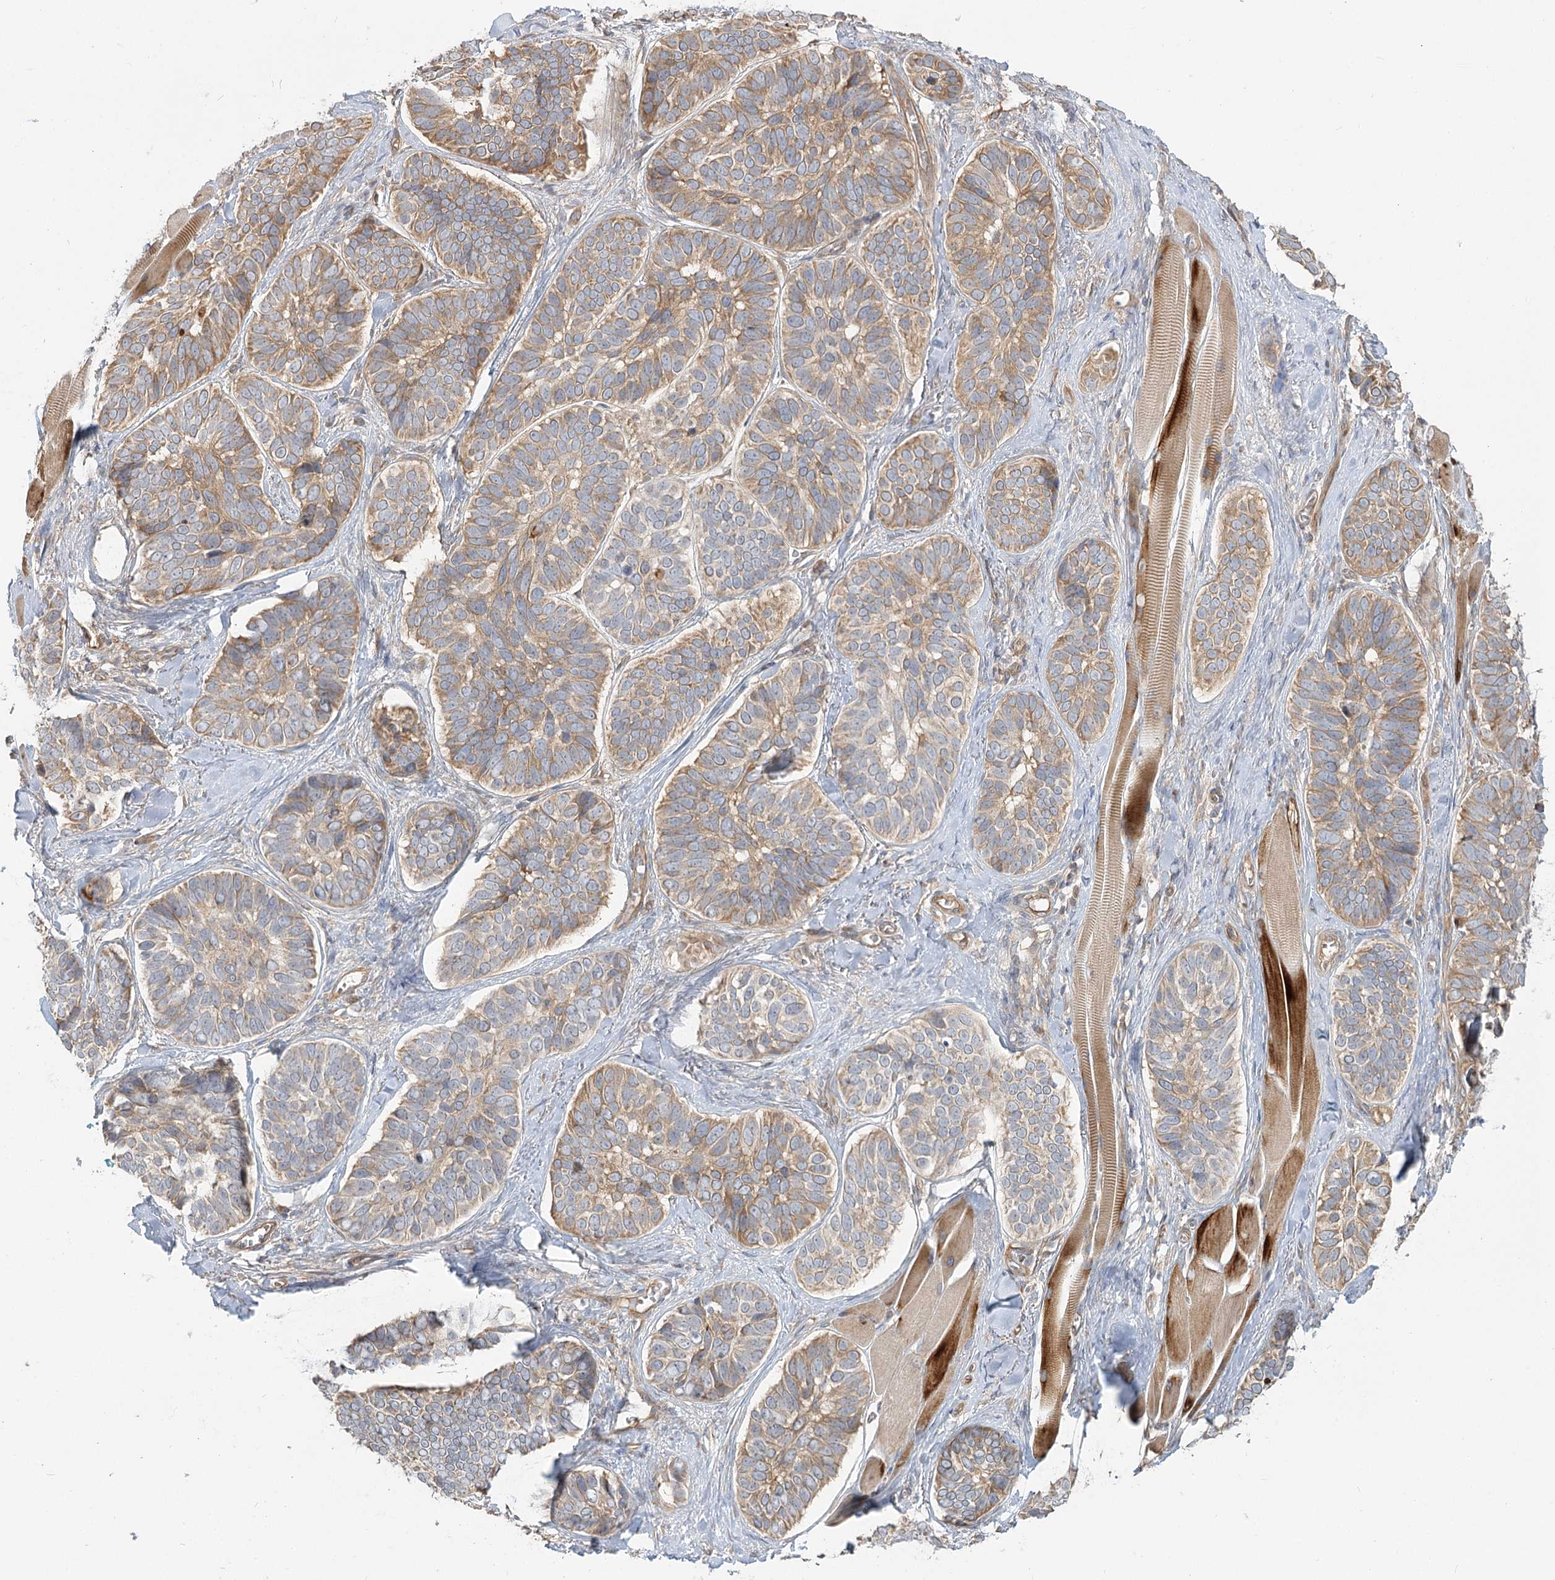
{"staining": {"intensity": "weak", "quantity": ">75%", "location": "cytoplasmic/membranous"}, "tissue": "skin cancer", "cell_type": "Tumor cells", "image_type": "cancer", "snomed": [{"axis": "morphology", "description": "Basal cell carcinoma"}, {"axis": "topography", "description": "Skin"}], "caption": "A high-resolution histopathology image shows immunohistochemistry staining of skin basal cell carcinoma, which exhibits weak cytoplasmic/membranous staining in approximately >75% of tumor cells. (DAB (3,3'-diaminobenzidine) = brown stain, brightfield microscopy at high magnification).", "gene": "GUCY2C", "patient": {"sex": "male", "age": 62}}